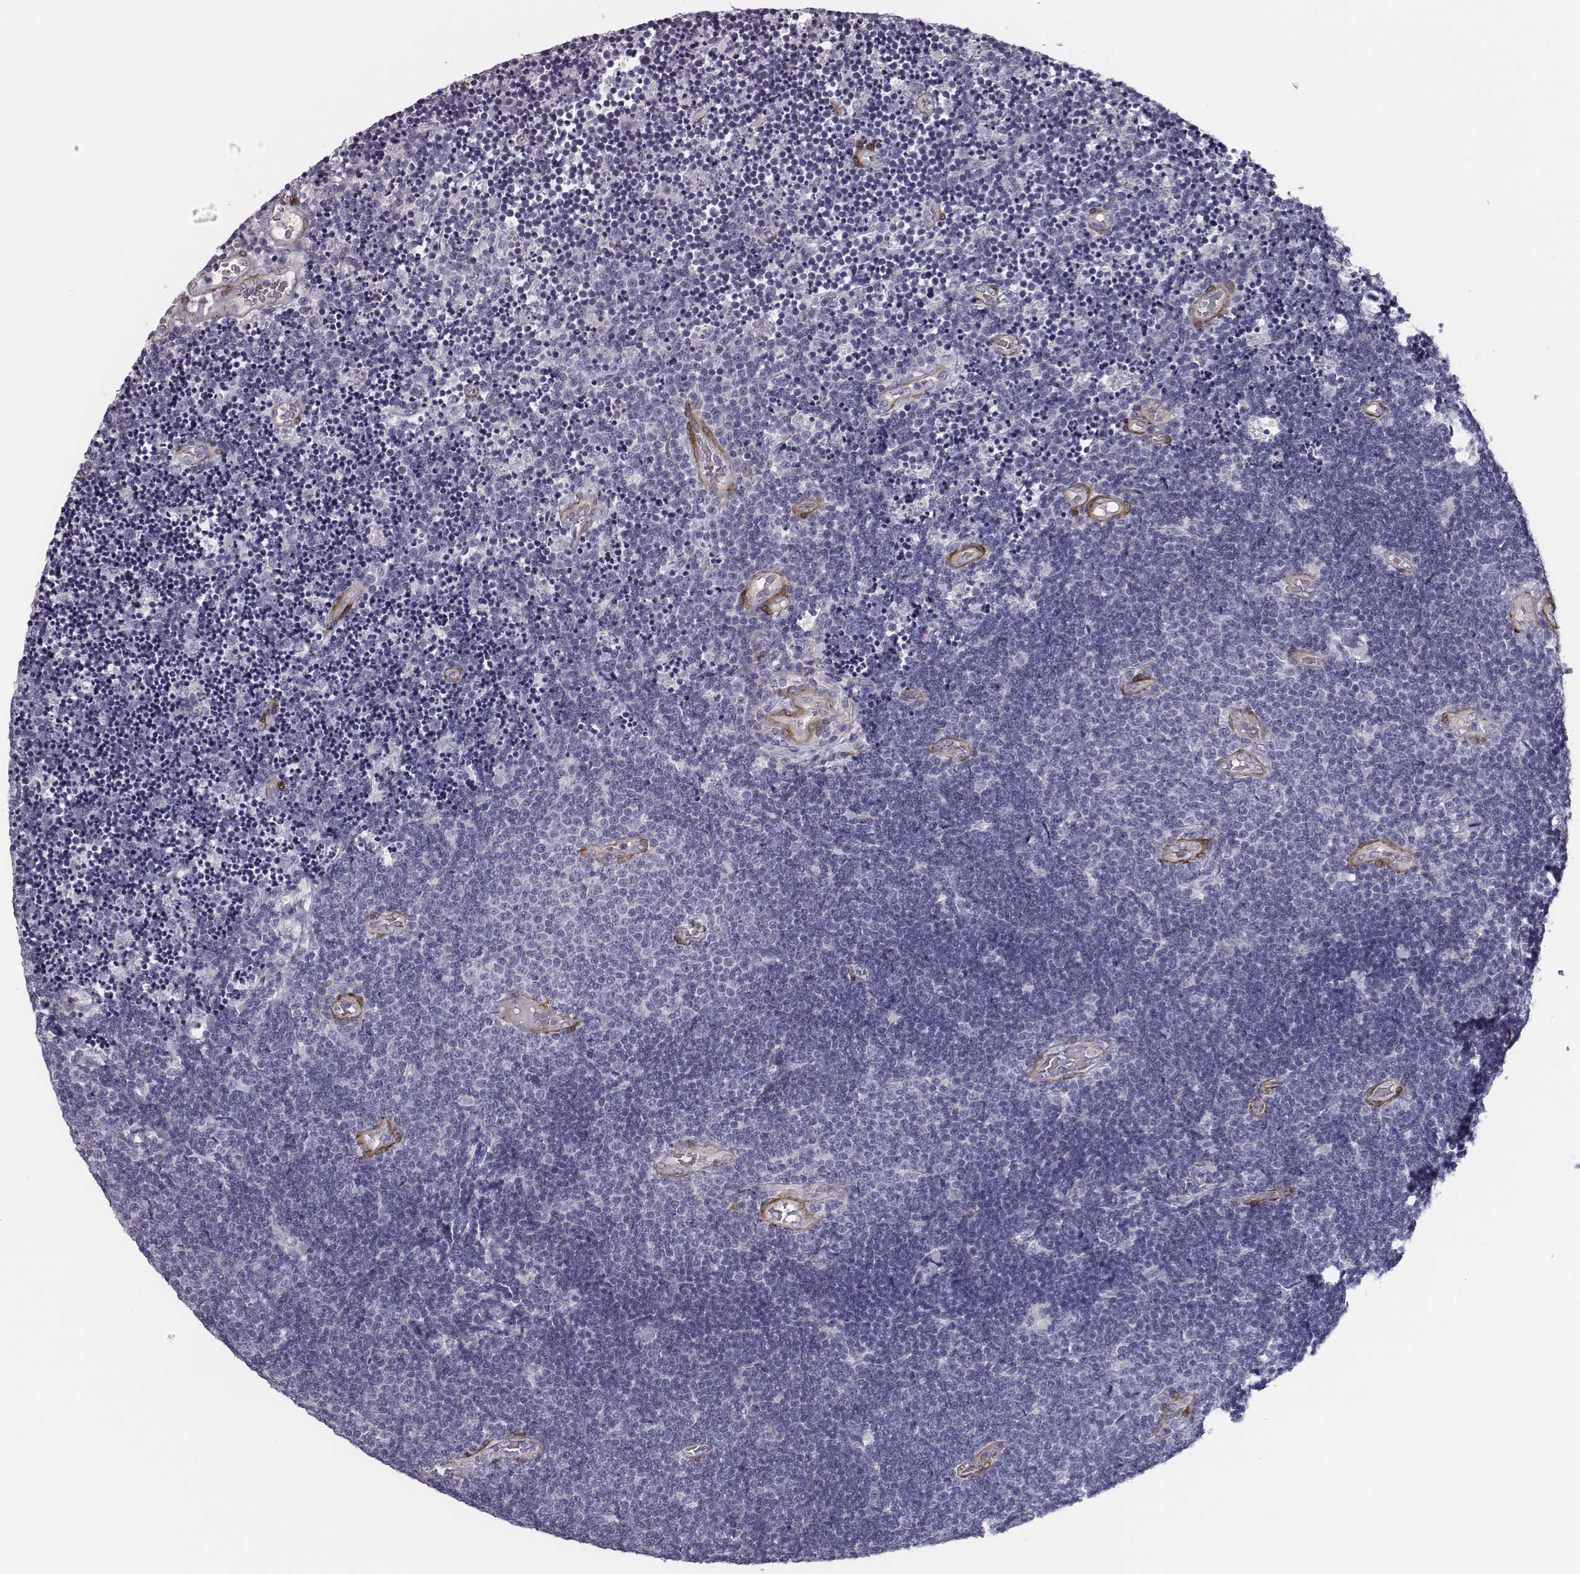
{"staining": {"intensity": "negative", "quantity": "none", "location": "none"}, "tissue": "lymphoma", "cell_type": "Tumor cells", "image_type": "cancer", "snomed": [{"axis": "morphology", "description": "Malignant lymphoma, non-Hodgkin's type, Low grade"}, {"axis": "topography", "description": "Brain"}], "caption": "Tumor cells are negative for protein expression in human malignant lymphoma, non-Hodgkin's type (low-grade).", "gene": "ISYNA1", "patient": {"sex": "female", "age": 66}}